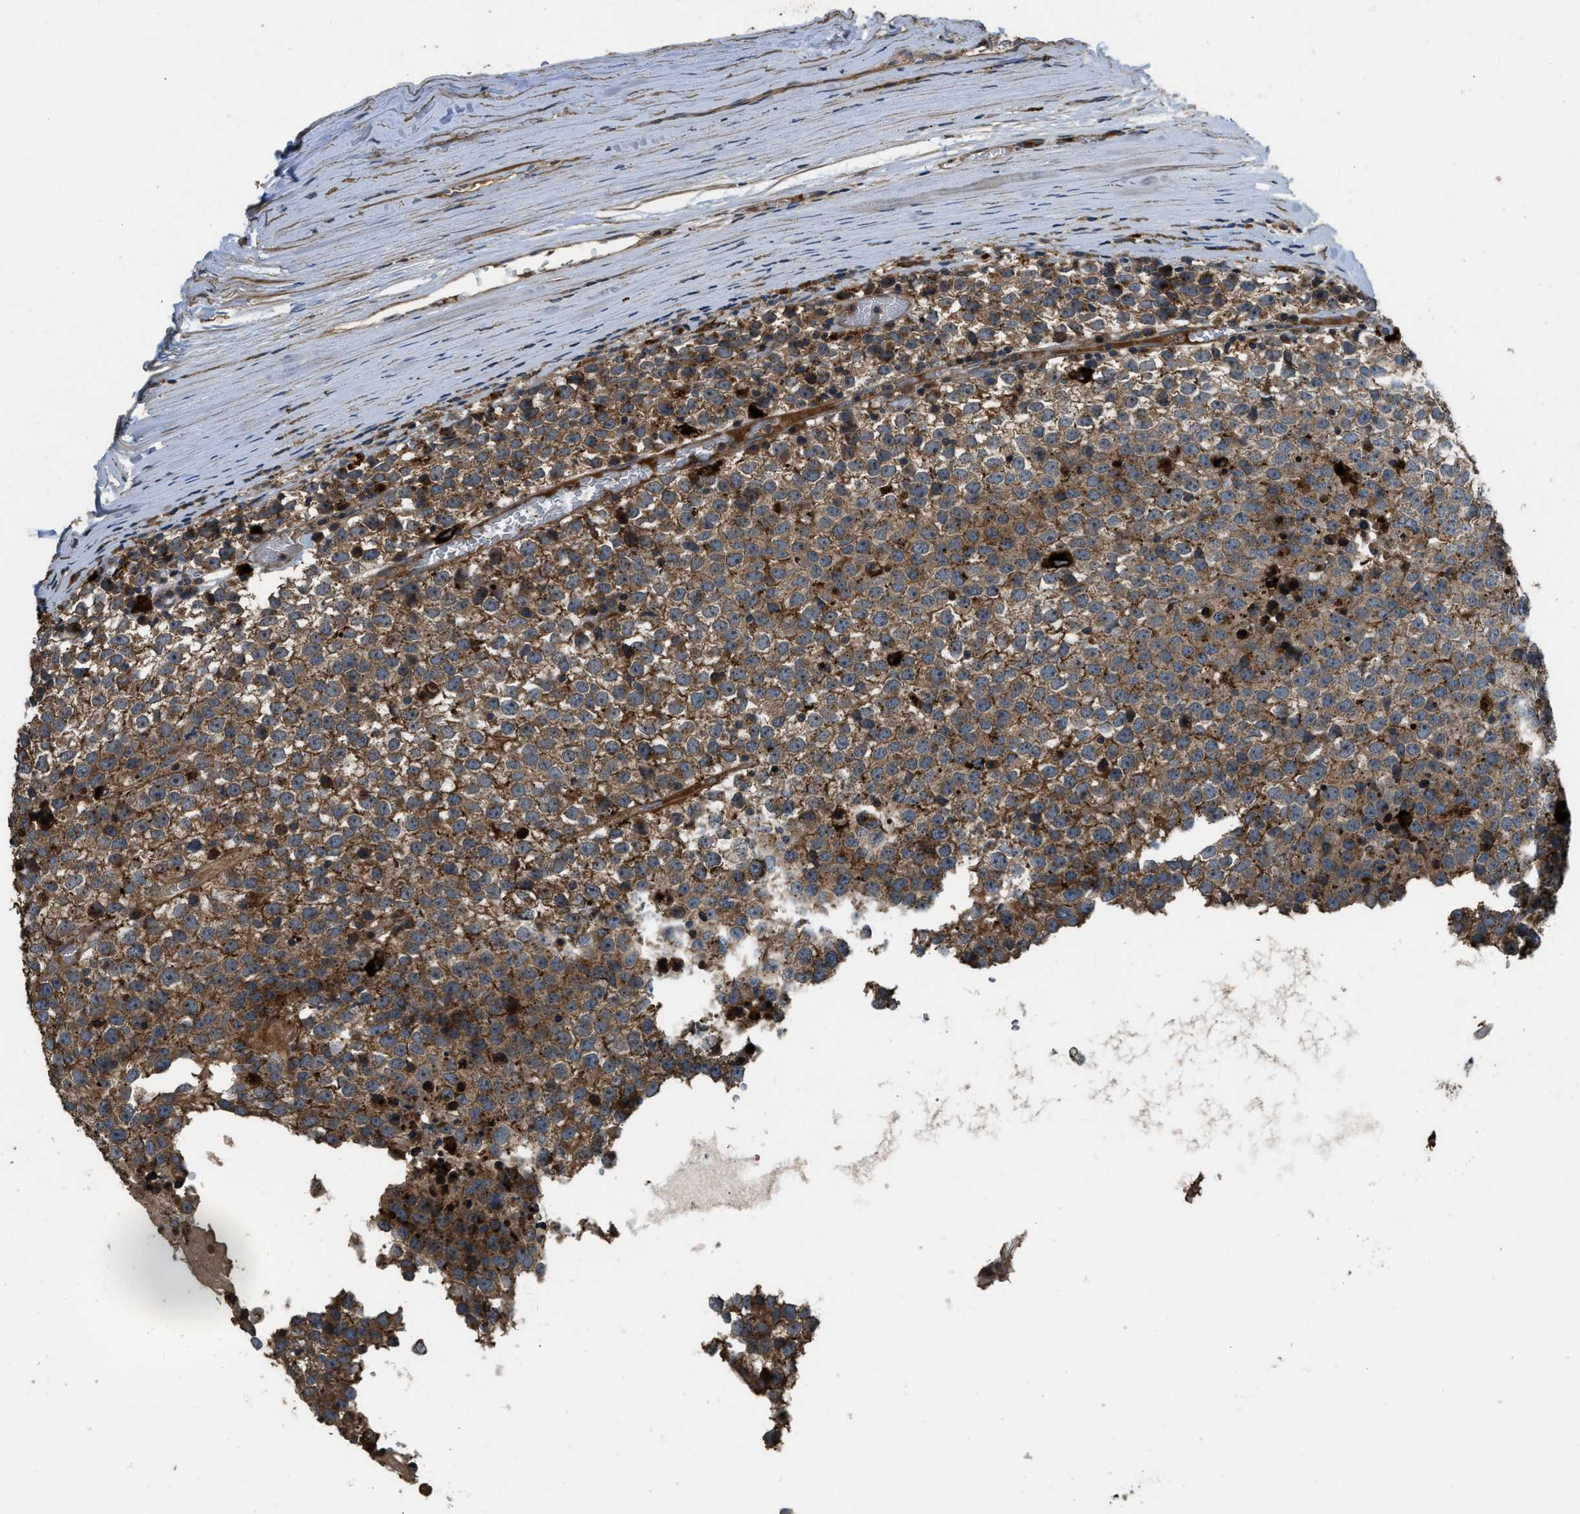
{"staining": {"intensity": "moderate", "quantity": ">75%", "location": "cytoplasmic/membranous"}, "tissue": "testis cancer", "cell_type": "Tumor cells", "image_type": "cancer", "snomed": [{"axis": "morphology", "description": "Seminoma, NOS"}, {"axis": "topography", "description": "Testis"}], "caption": "Immunohistochemical staining of human testis seminoma displays medium levels of moderate cytoplasmic/membranous protein positivity in about >75% of tumor cells.", "gene": "GGH", "patient": {"sex": "male", "age": 65}}